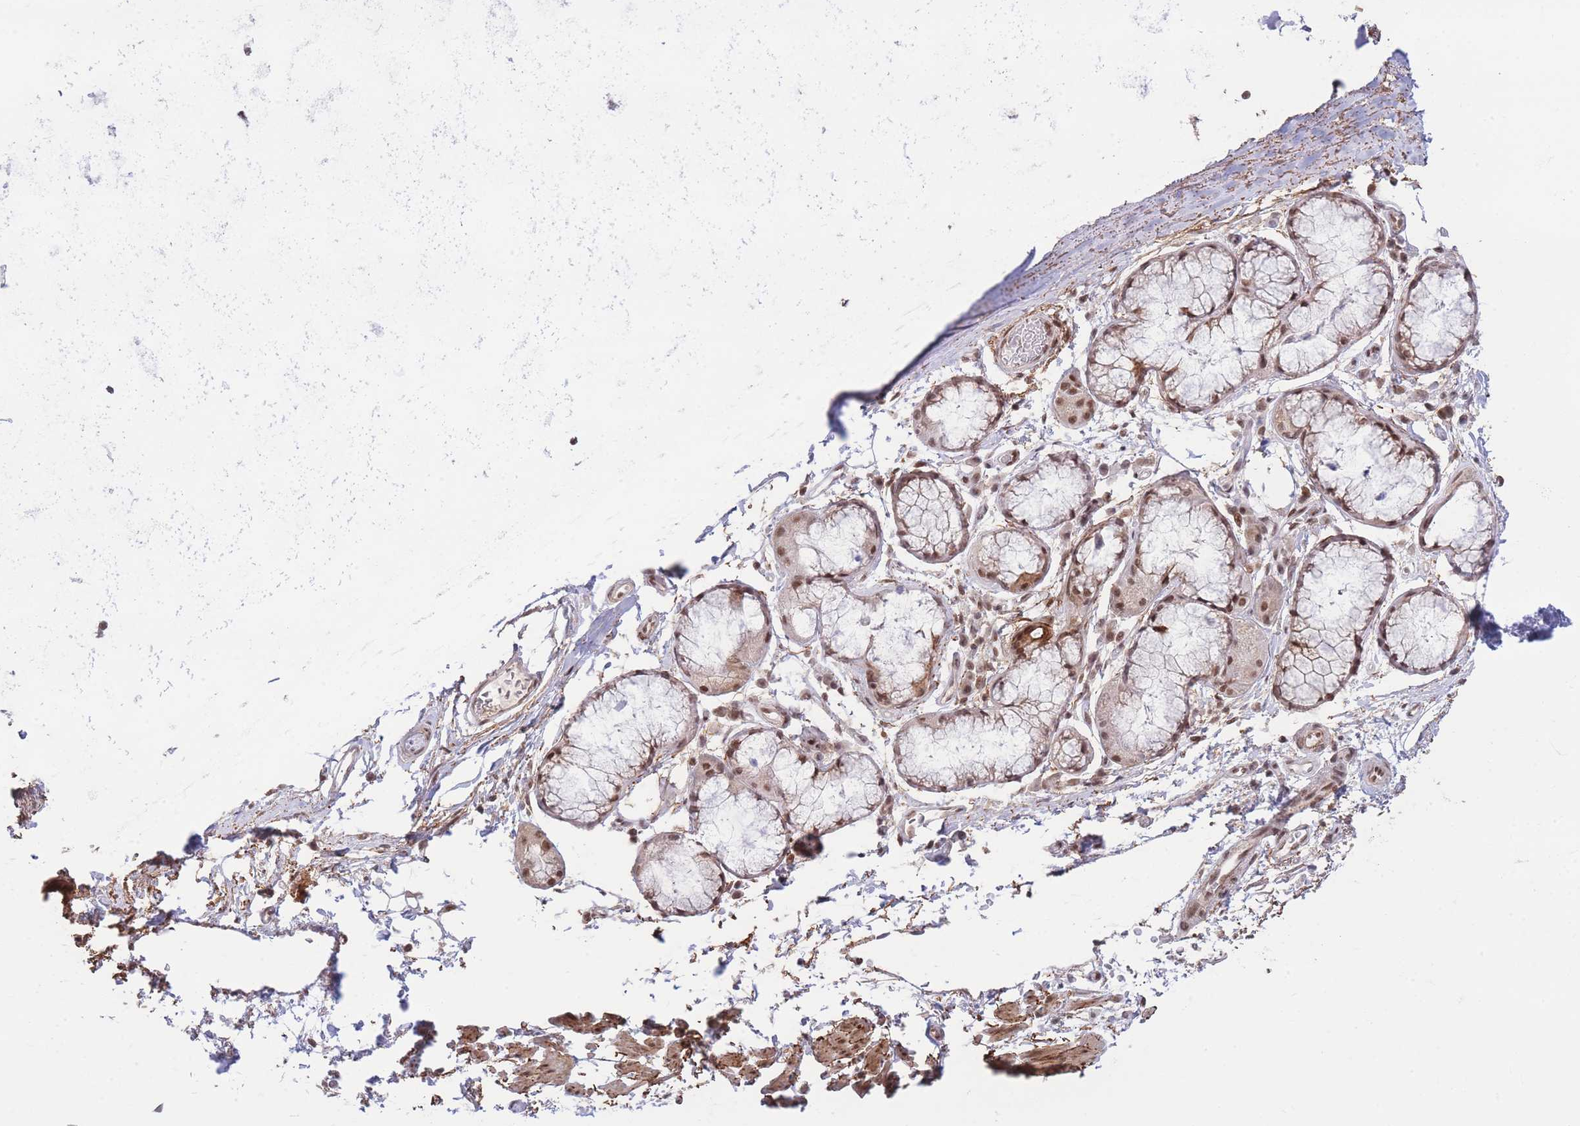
{"staining": {"intensity": "moderate", "quantity": ">75%", "location": "nuclear"}, "tissue": "soft tissue", "cell_type": "Fibroblasts", "image_type": "normal", "snomed": [{"axis": "morphology", "description": "Normal tissue, NOS"}, {"axis": "topography", "description": "Cartilage tissue"}], "caption": "Protein staining of normal soft tissue displays moderate nuclear positivity in approximately >75% of fibroblasts.", "gene": "CARD8", "patient": {"sex": "male", "age": 73}}